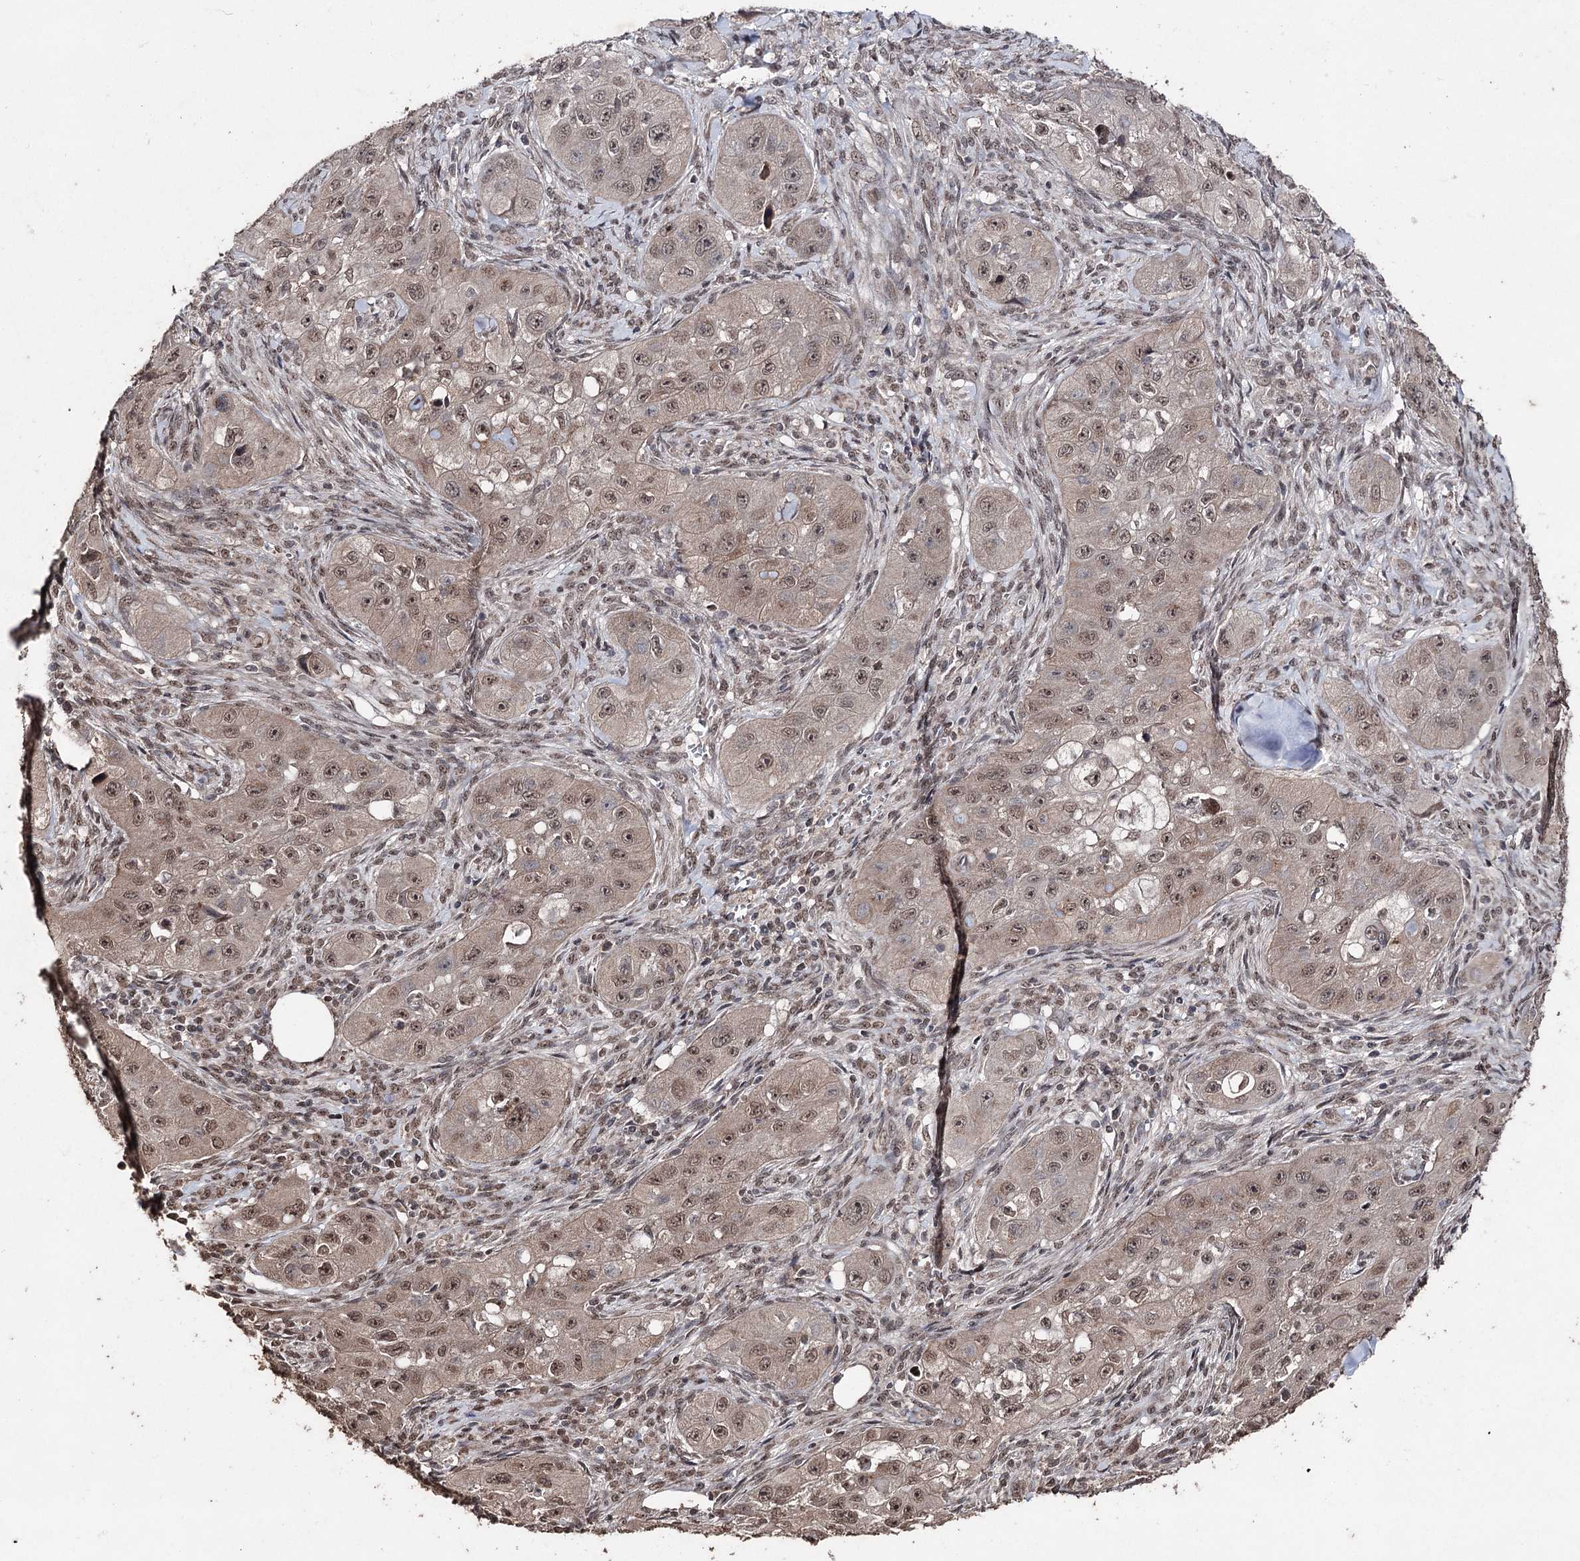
{"staining": {"intensity": "moderate", "quantity": ">75%", "location": "nuclear"}, "tissue": "skin cancer", "cell_type": "Tumor cells", "image_type": "cancer", "snomed": [{"axis": "morphology", "description": "Squamous cell carcinoma, NOS"}, {"axis": "topography", "description": "Skin"}, {"axis": "topography", "description": "Subcutis"}], "caption": "Protein staining by IHC reveals moderate nuclear positivity in approximately >75% of tumor cells in skin cancer (squamous cell carcinoma). The protein of interest is shown in brown color, while the nuclei are stained blue.", "gene": "ATG14", "patient": {"sex": "male", "age": 73}}